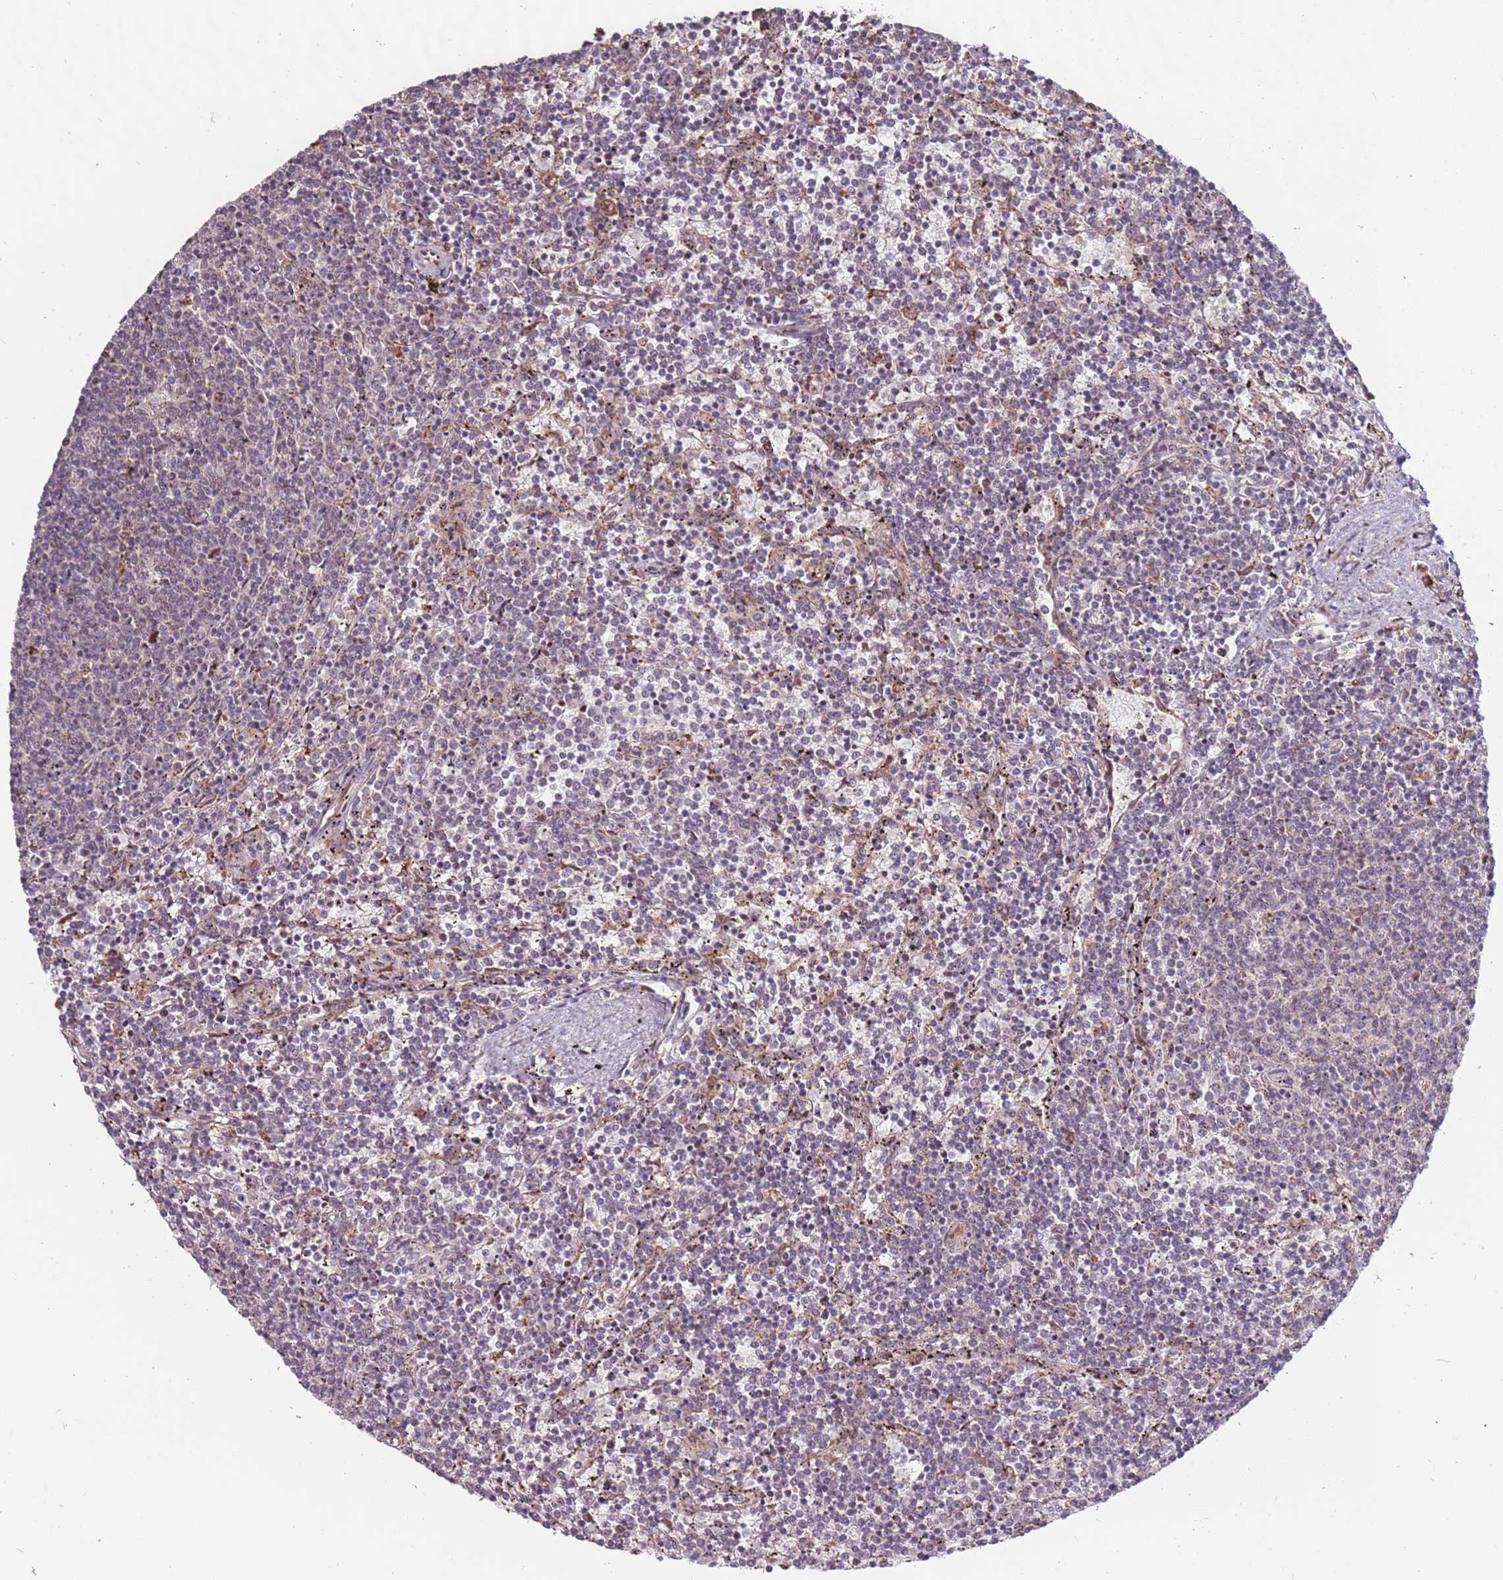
{"staining": {"intensity": "weak", "quantity": "<25%", "location": "nuclear"}, "tissue": "lymphoma", "cell_type": "Tumor cells", "image_type": "cancer", "snomed": [{"axis": "morphology", "description": "Malignant lymphoma, non-Hodgkin's type, Low grade"}, {"axis": "topography", "description": "Spleen"}], "caption": "This is an immunohistochemistry micrograph of lymphoma. There is no expression in tumor cells.", "gene": "UCMA", "patient": {"sex": "female", "age": 50}}